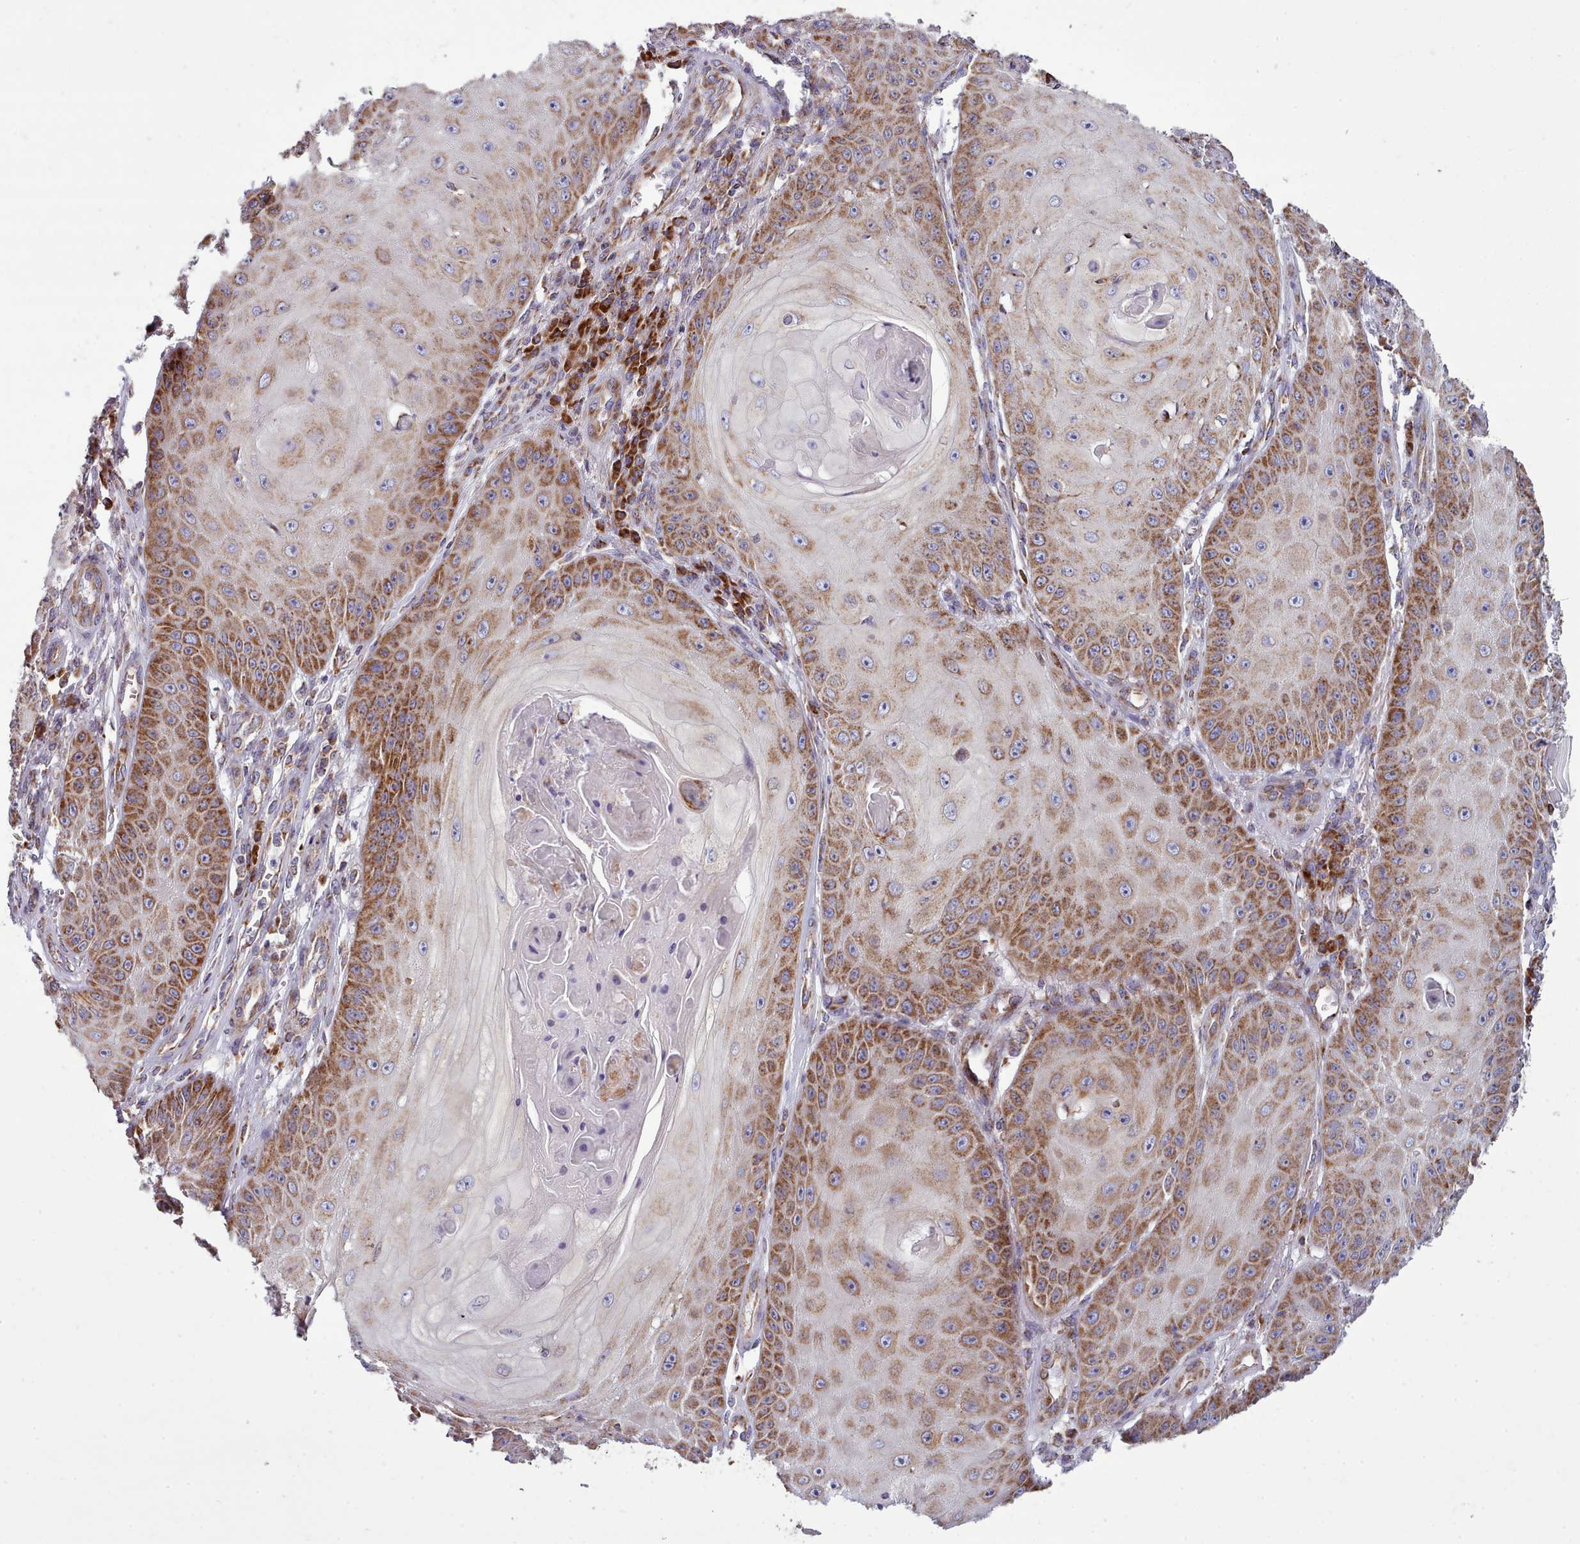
{"staining": {"intensity": "strong", "quantity": "25%-75%", "location": "cytoplasmic/membranous"}, "tissue": "skin cancer", "cell_type": "Tumor cells", "image_type": "cancer", "snomed": [{"axis": "morphology", "description": "Squamous cell carcinoma, NOS"}, {"axis": "topography", "description": "Skin"}], "caption": "Skin squamous cell carcinoma tissue reveals strong cytoplasmic/membranous expression in approximately 25%-75% of tumor cells, visualized by immunohistochemistry.", "gene": "SRP54", "patient": {"sex": "male", "age": 70}}